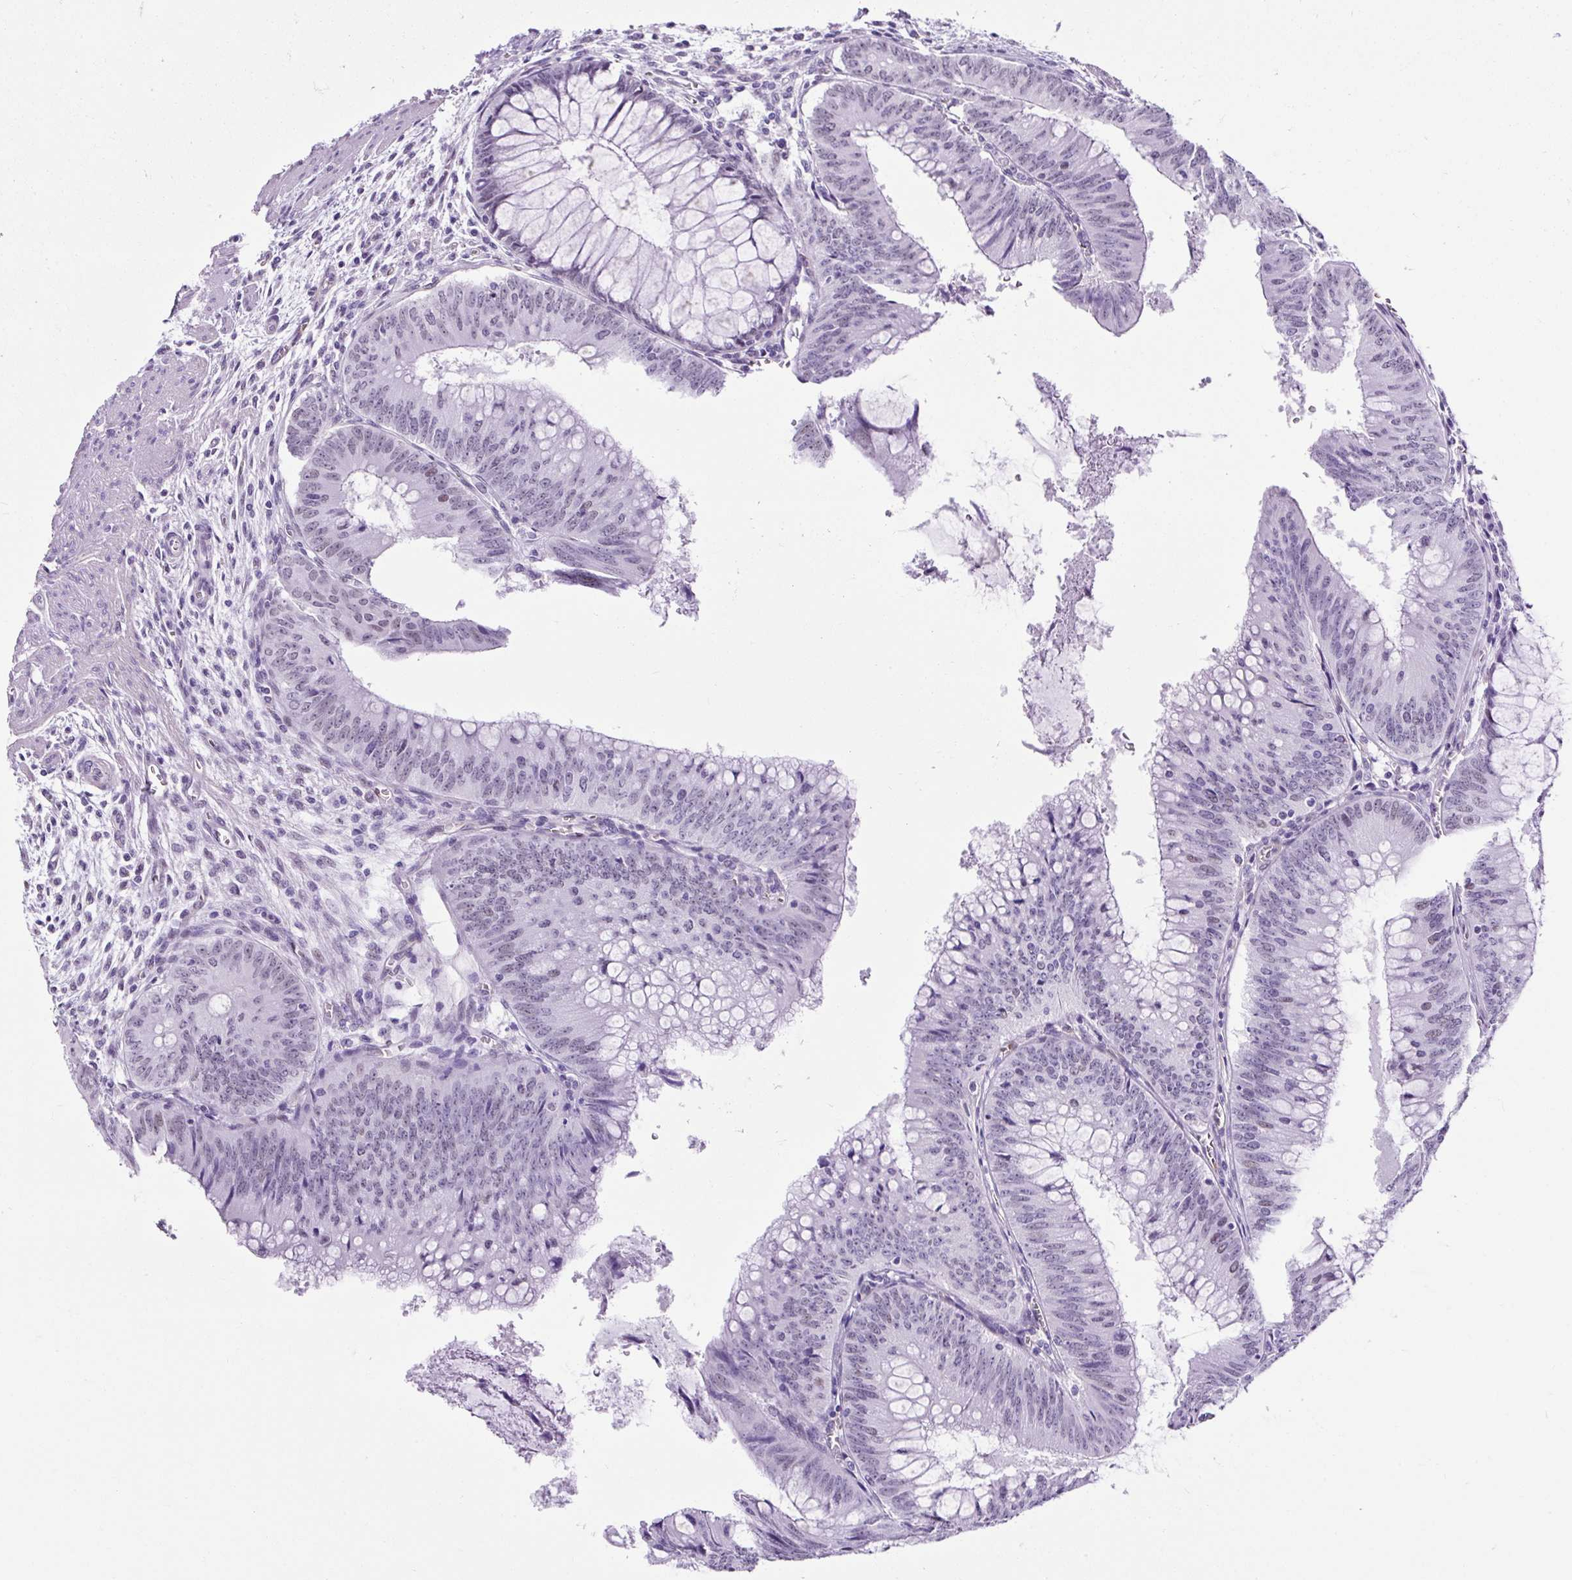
{"staining": {"intensity": "weak", "quantity": "<25%", "location": "nuclear"}, "tissue": "colorectal cancer", "cell_type": "Tumor cells", "image_type": "cancer", "snomed": [{"axis": "morphology", "description": "Adenocarcinoma, NOS"}, {"axis": "topography", "description": "Rectum"}], "caption": "Tumor cells show no significant protein staining in colorectal cancer (adenocarcinoma).", "gene": "KRT12", "patient": {"sex": "female", "age": 72}}